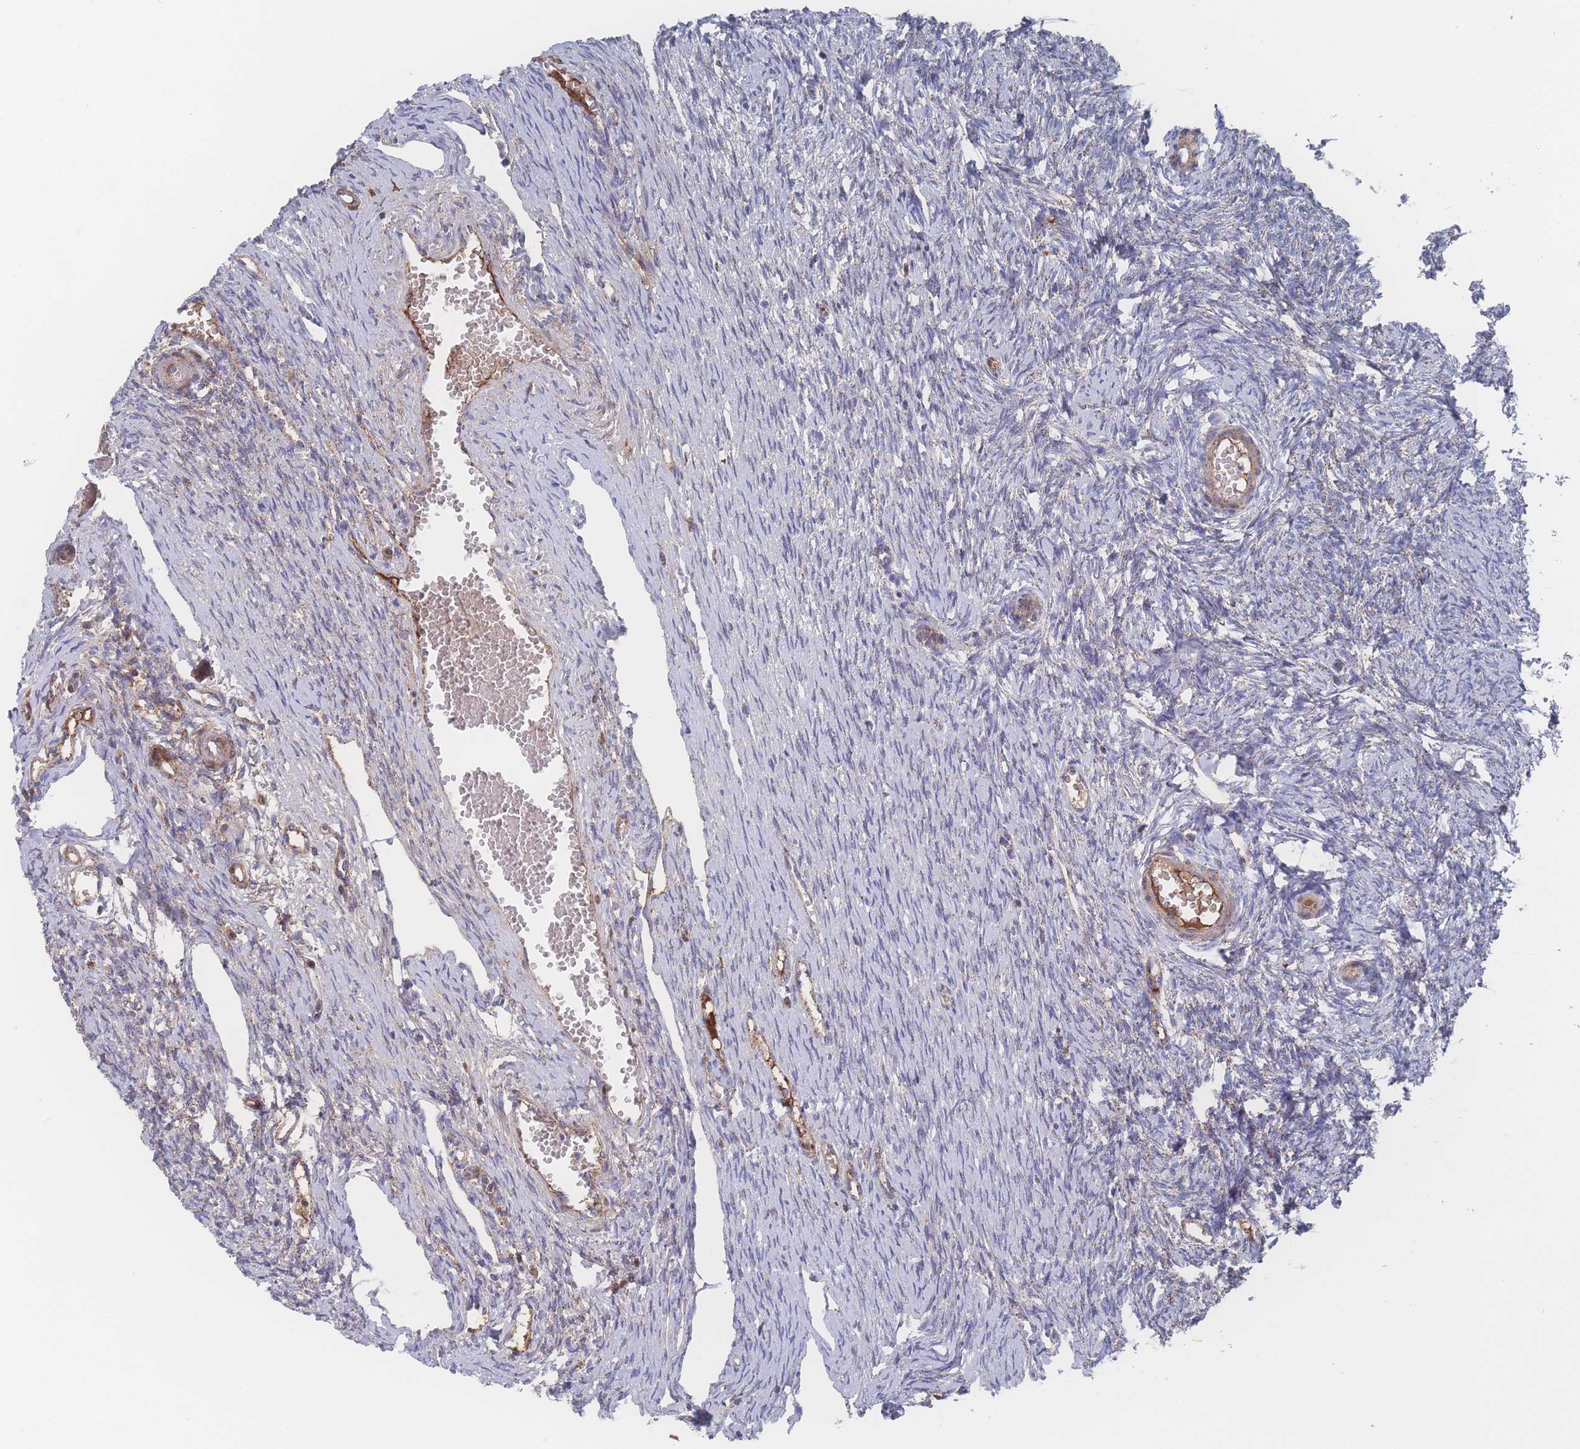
{"staining": {"intensity": "negative", "quantity": "none", "location": "none"}, "tissue": "ovary", "cell_type": "Ovarian stroma cells", "image_type": "normal", "snomed": [{"axis": "morphology", "description": "Normal tissue, NOS"}, {"axis": "topography", "description": "Ovary"}], "caption": "Ovary was stained to show a protein in brown. There is no significant positivity in ovarian stroma cells. Brightfield microscopy of immunohistochemistry stained with DAB (brown) and hematoxylin (blue), captured at high magnification.", "gene": "PEX14", "patient": {"sex": "female", "age": 51}}